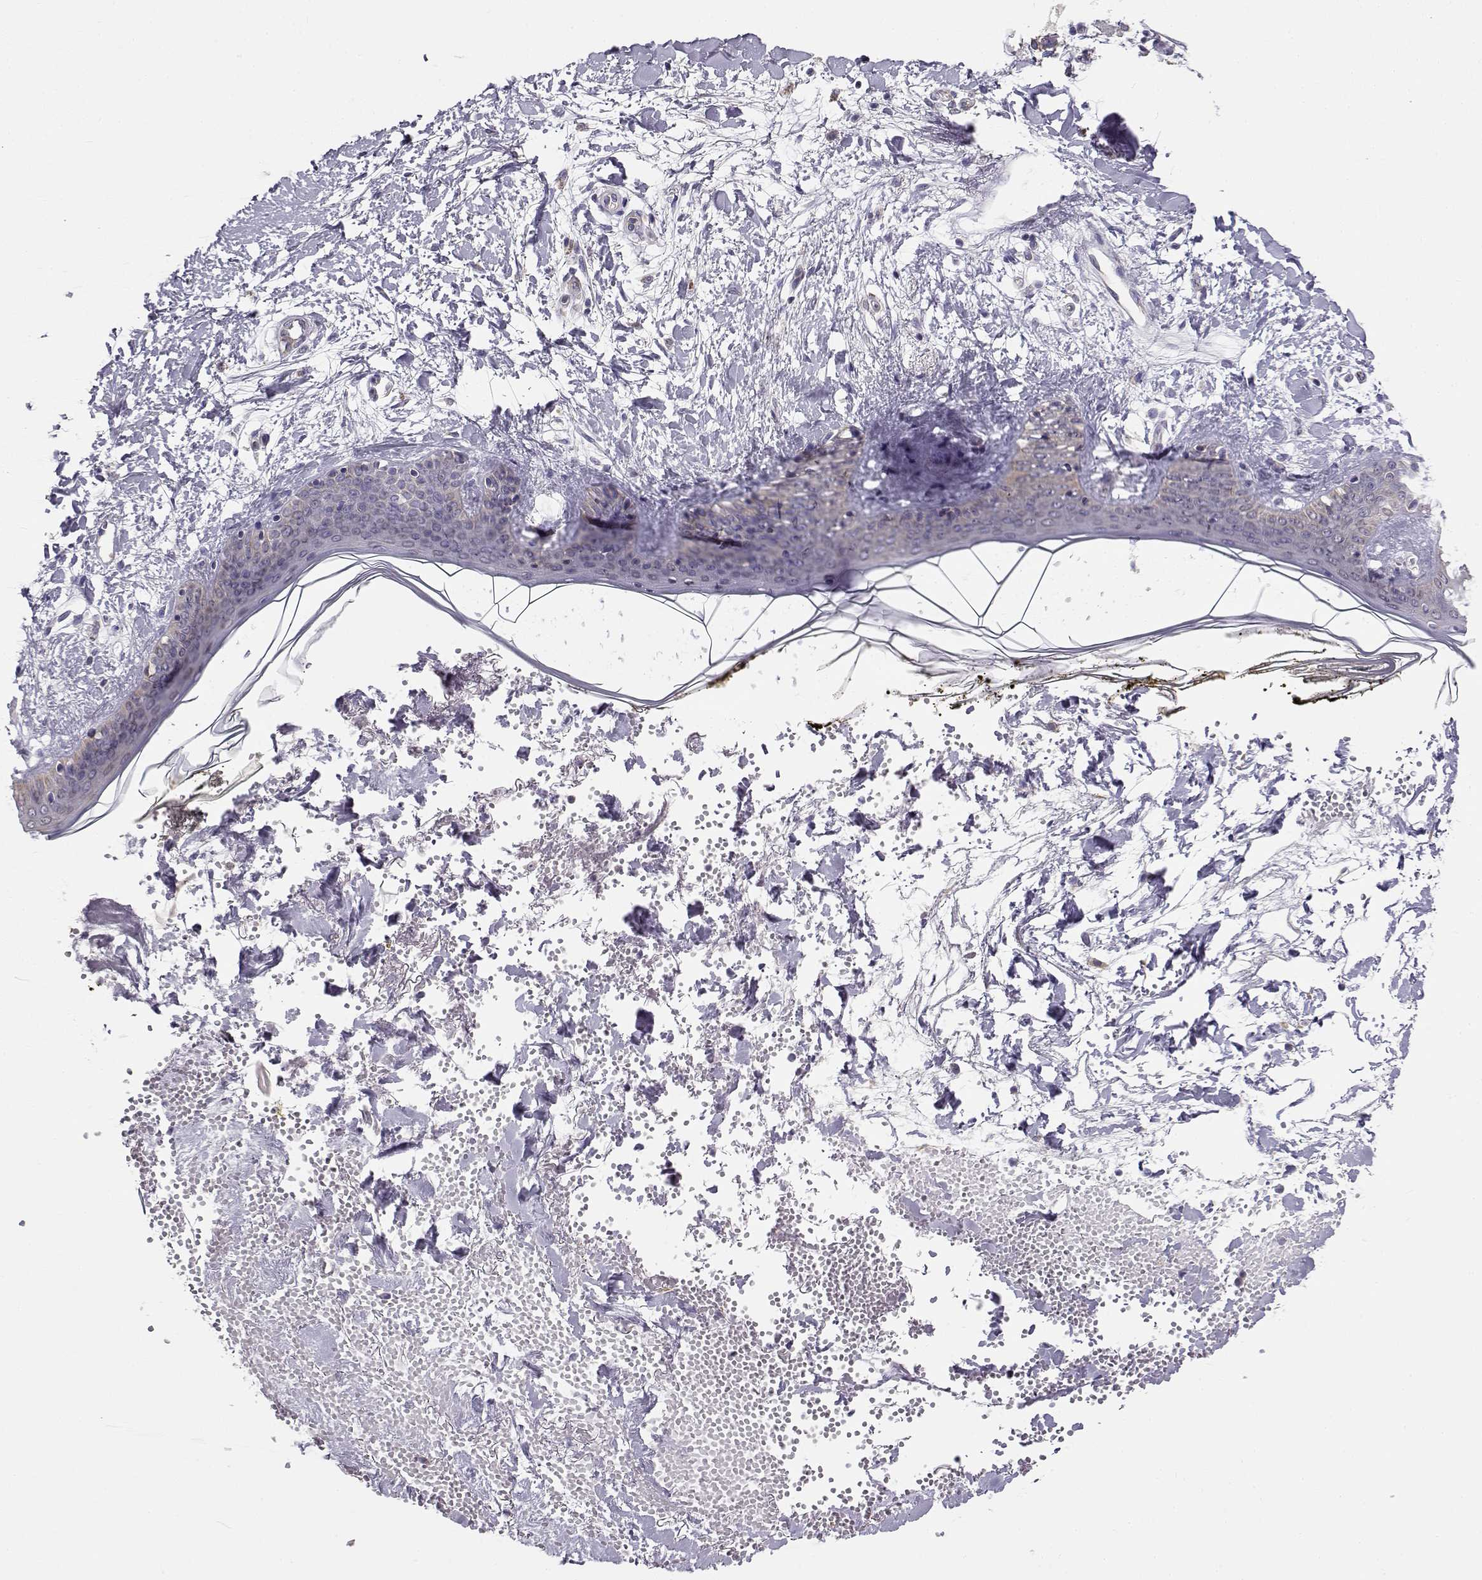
{"staining": {"intensity": "negative", "quantity": "none", "location": "none"}, "tissue": "skin", "cell_type": "Fibroblasts", "image_type": "normal", "snomed": [{"axis": "morphology", "description": "Normal tissue, NOS"}, {"axis": "topography", "description": "Skin"}], "caption": "Image shows no significant protein staining in fibroblasts of unremarkable skin. Nuclei are stained in blue.", "gene": "BEND6", "patient": {"sex": "female", "age": 34}}